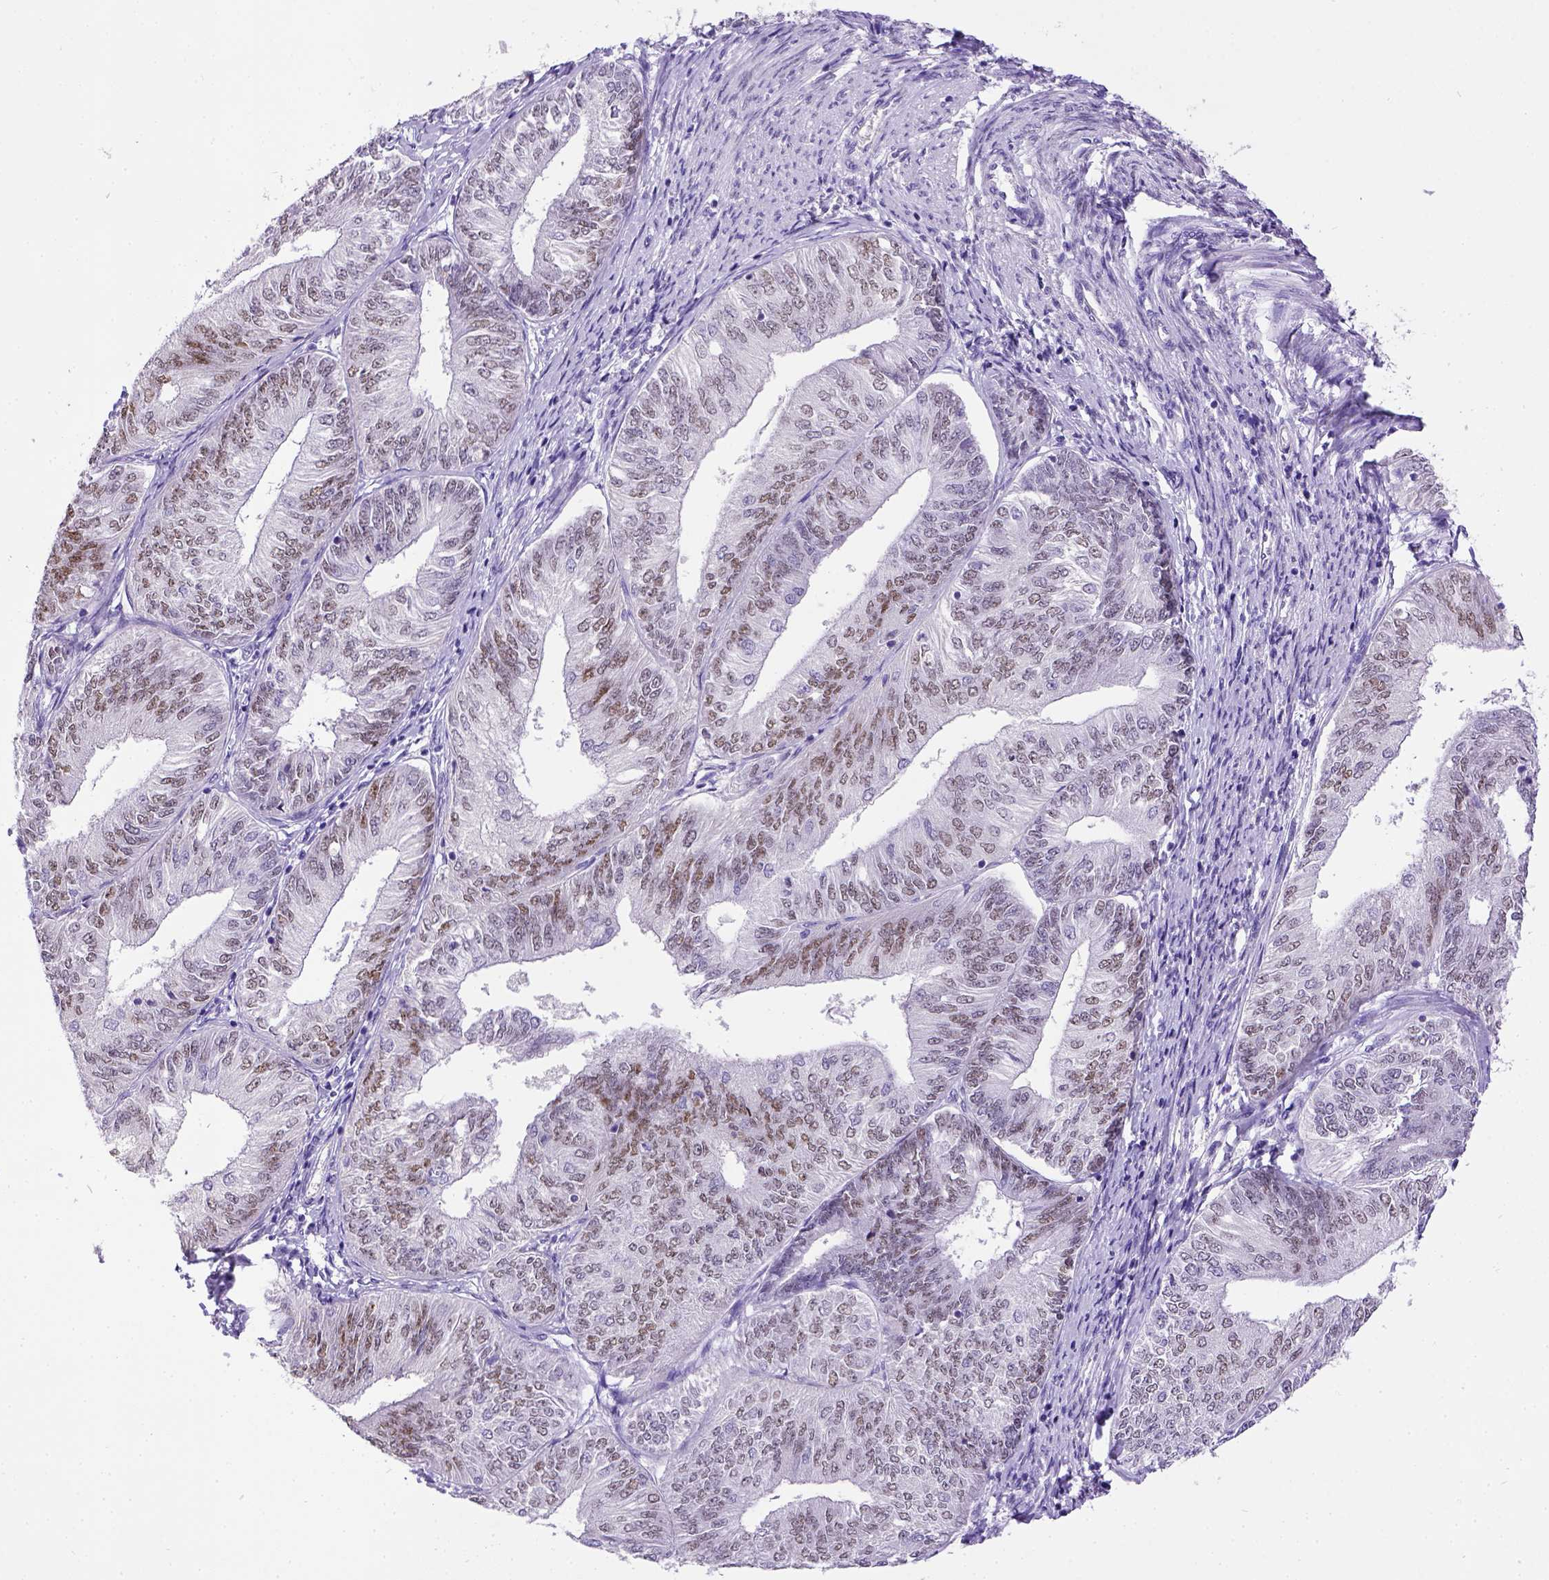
{"staining": {"intensity": "moderate", "quantity": "<25%", "location": "nuclear"}, "tissue": "endometrial cancer", "cell_type": "Tumor cells", "image_type": "cancer", "snomed": [{"axis": "morphology", "description": "Adenocarcinoma, NOS"}, {"axis": "topography", "description": "Endometrium"}], "caption": "There is low levels of moderate nuclear staining in tumor cells of endometrial cancer, as demonstrated by immunohistochemical staining (brown color).", "gene": "ESR1", "patient": {"sex": "female", "age": 58}}